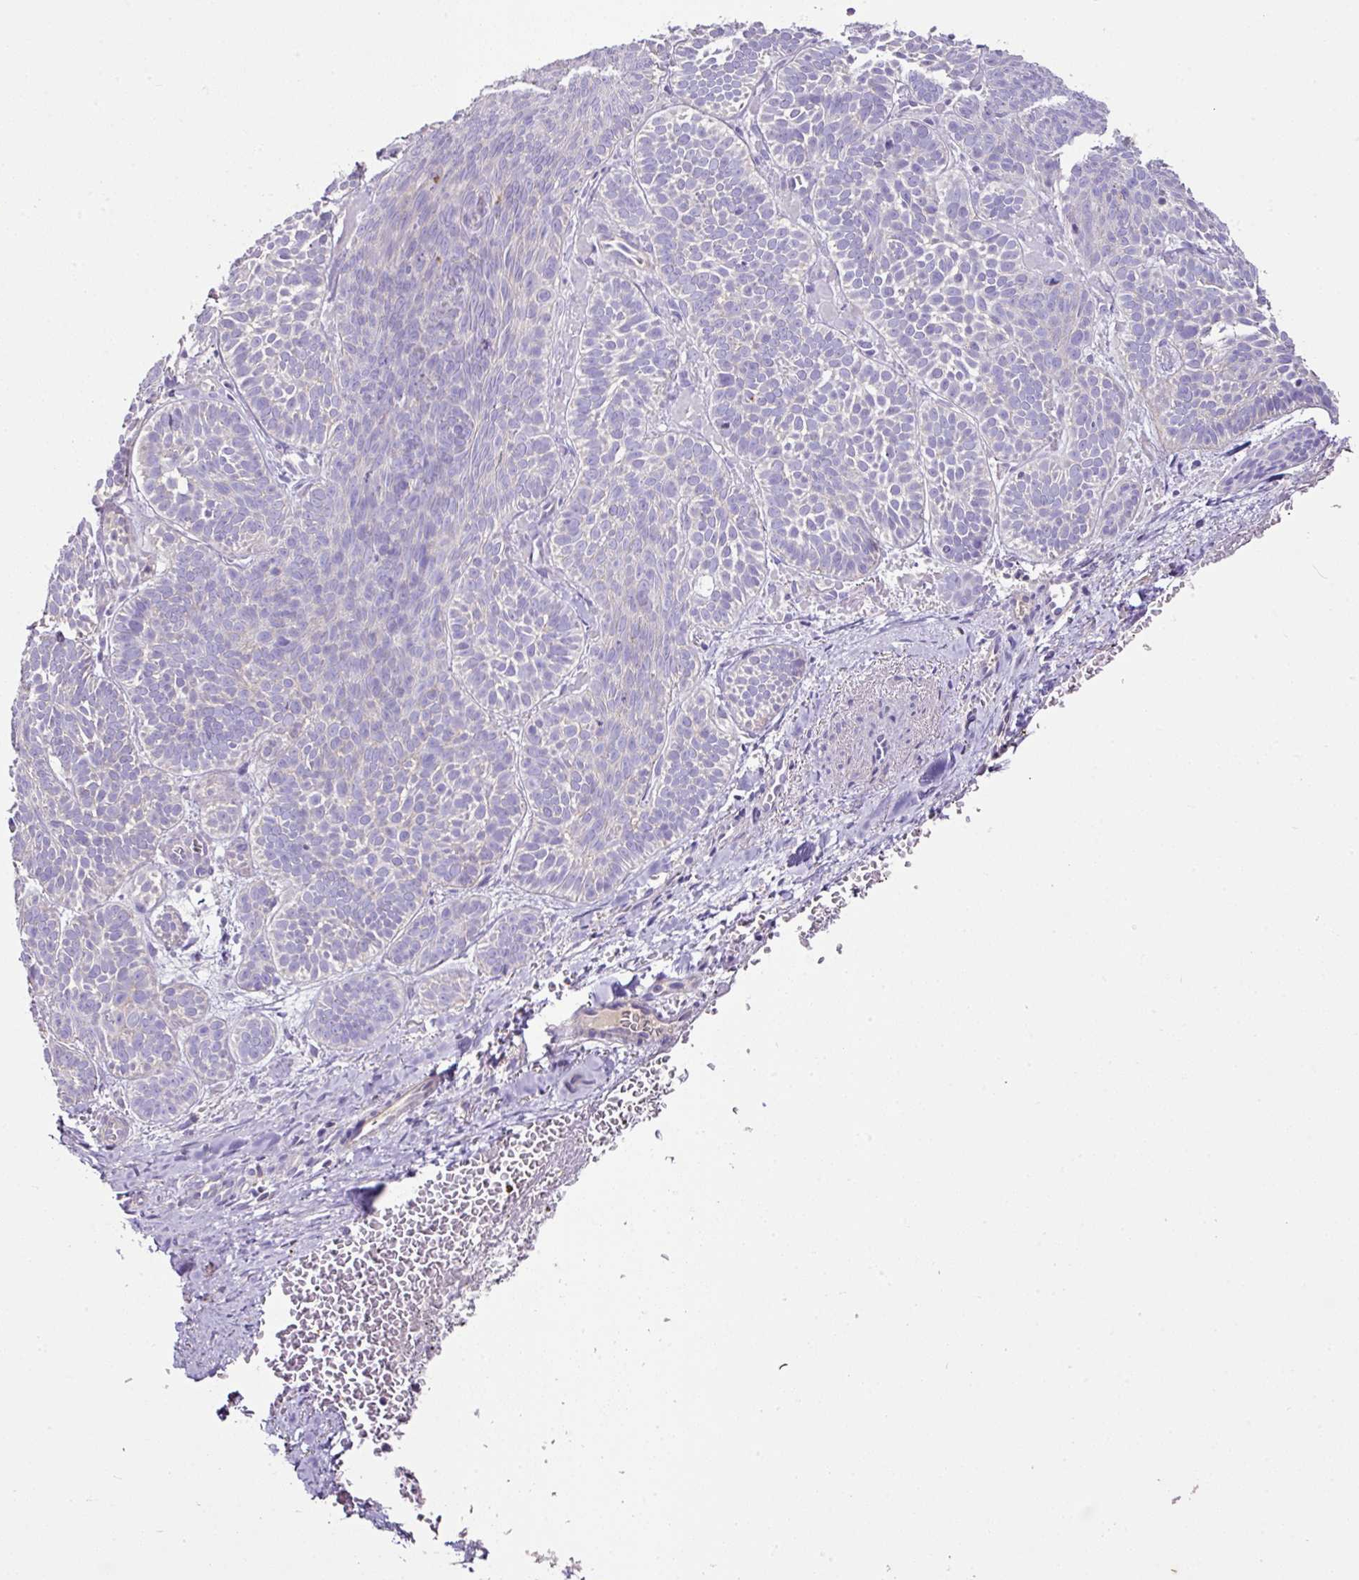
{"staining": {"intensity": "negative", "quantity": "none", "location": "none"}, "tissue": "skin cancer", "cell_type": "Tumor cells", "image_type": "cancer", "snomed": [{"axis": "morphology", "description": "Basal cell carcinoma"}, {"axis": "topography", "description": "Skin"}], "caption": "High magnification brightfield microscopy of skin cancer (basal cell carcinoma) stained with DAB (3,3'-diaminobenzidine) (brown) and counterstained with hematoxylin (blue): tumor cells show no significant positivity. Nuclei are stained in blue.", "gene": "AGR3", "patient": {"sex": "male", "age": 85}}